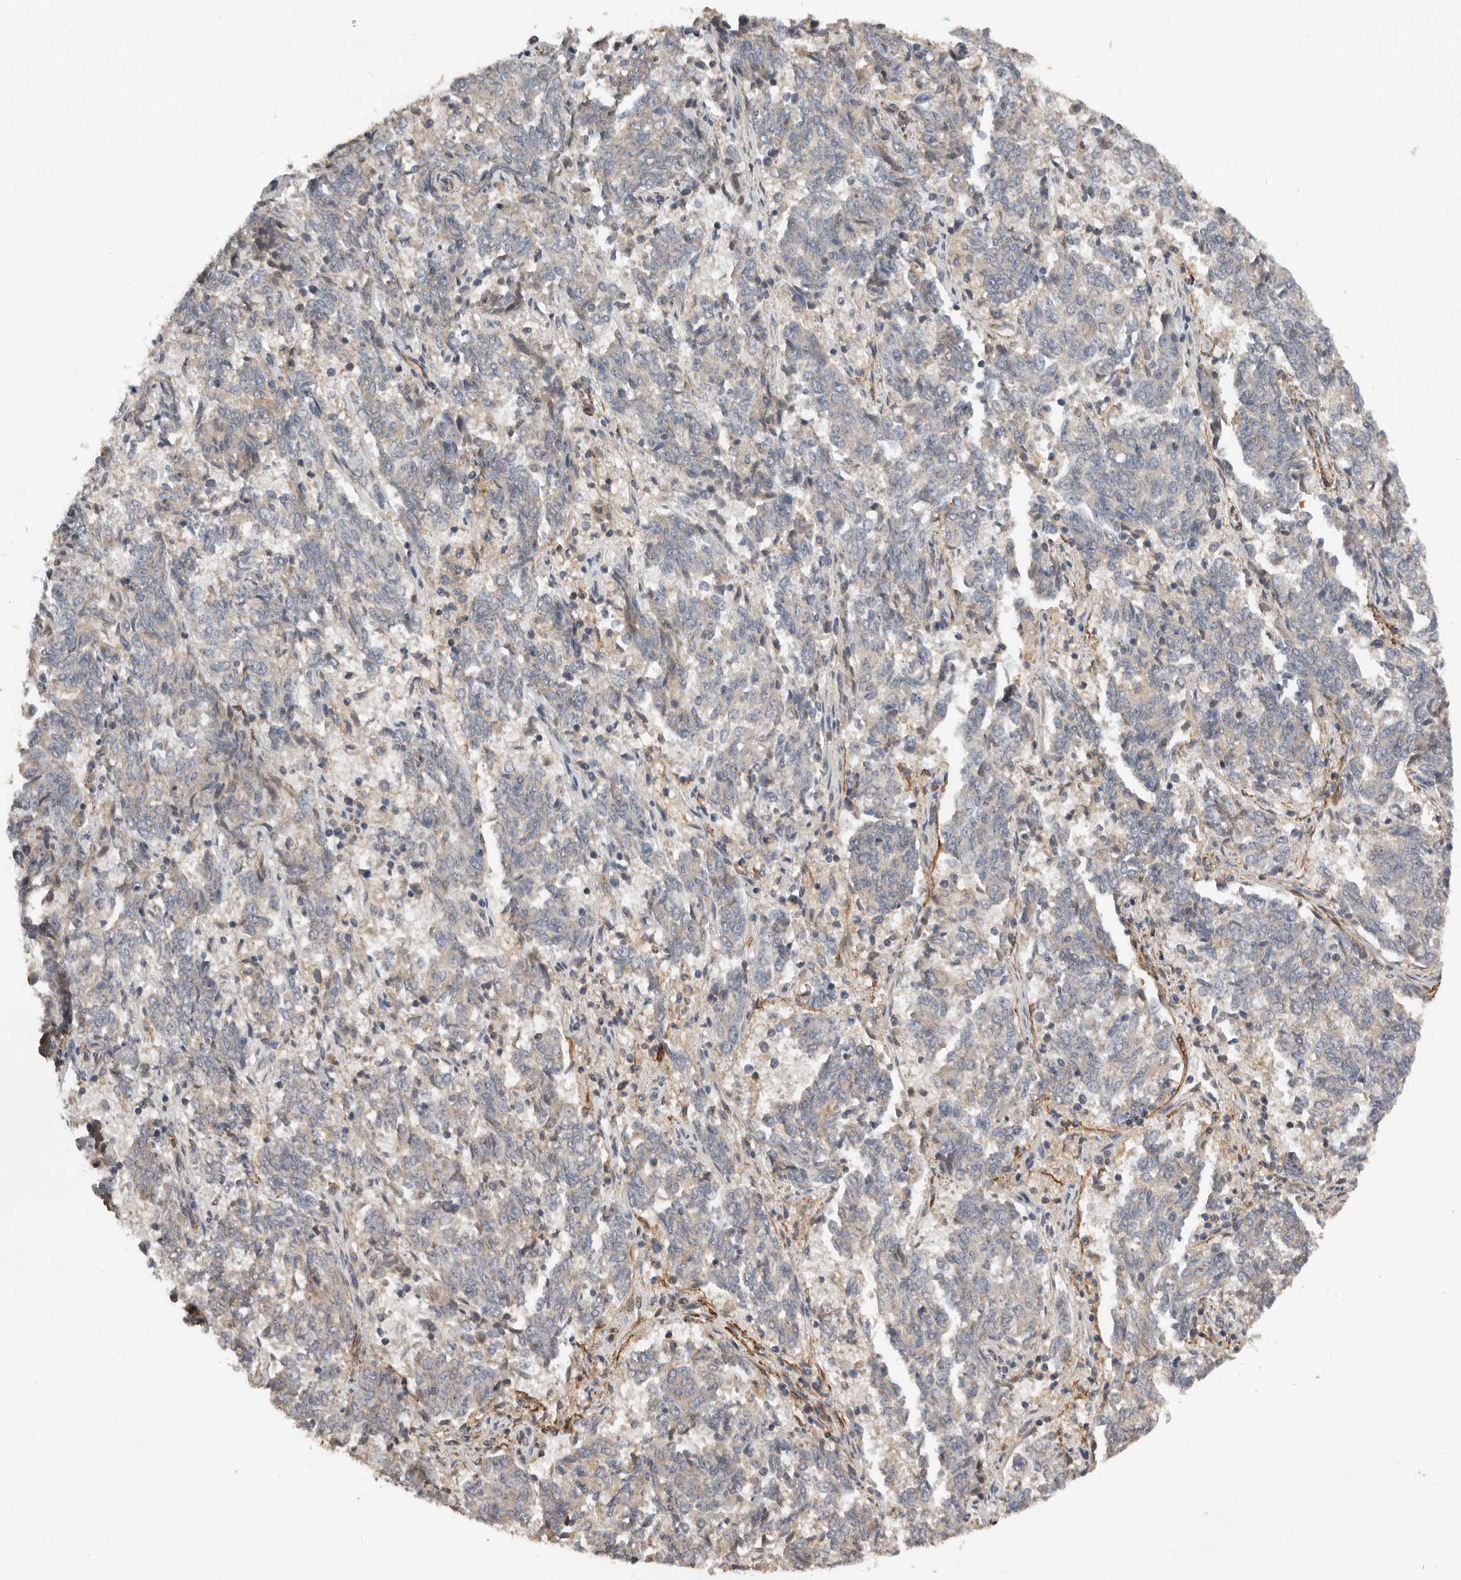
{"staining": {"intensity": "negative", "quantity": "none", "location": "none"}, "tissue": "endometrial cancer", "cell_type": "Tumor cells", "image_type": "cancer", "snomed": [{"axis": "morphology", "description": "Adenocarcinoma, NOS"}, {"axis": "topography", "description": "Endometrium"}], "caption": "An IHC photomicrograph of adenocarcinoma (endometrial) is shown. There is no staining in tumor cells of adenocarcinoma (endometrial).", "gene": "RNF157", "patient": {"sex": "female", "age": 80}}